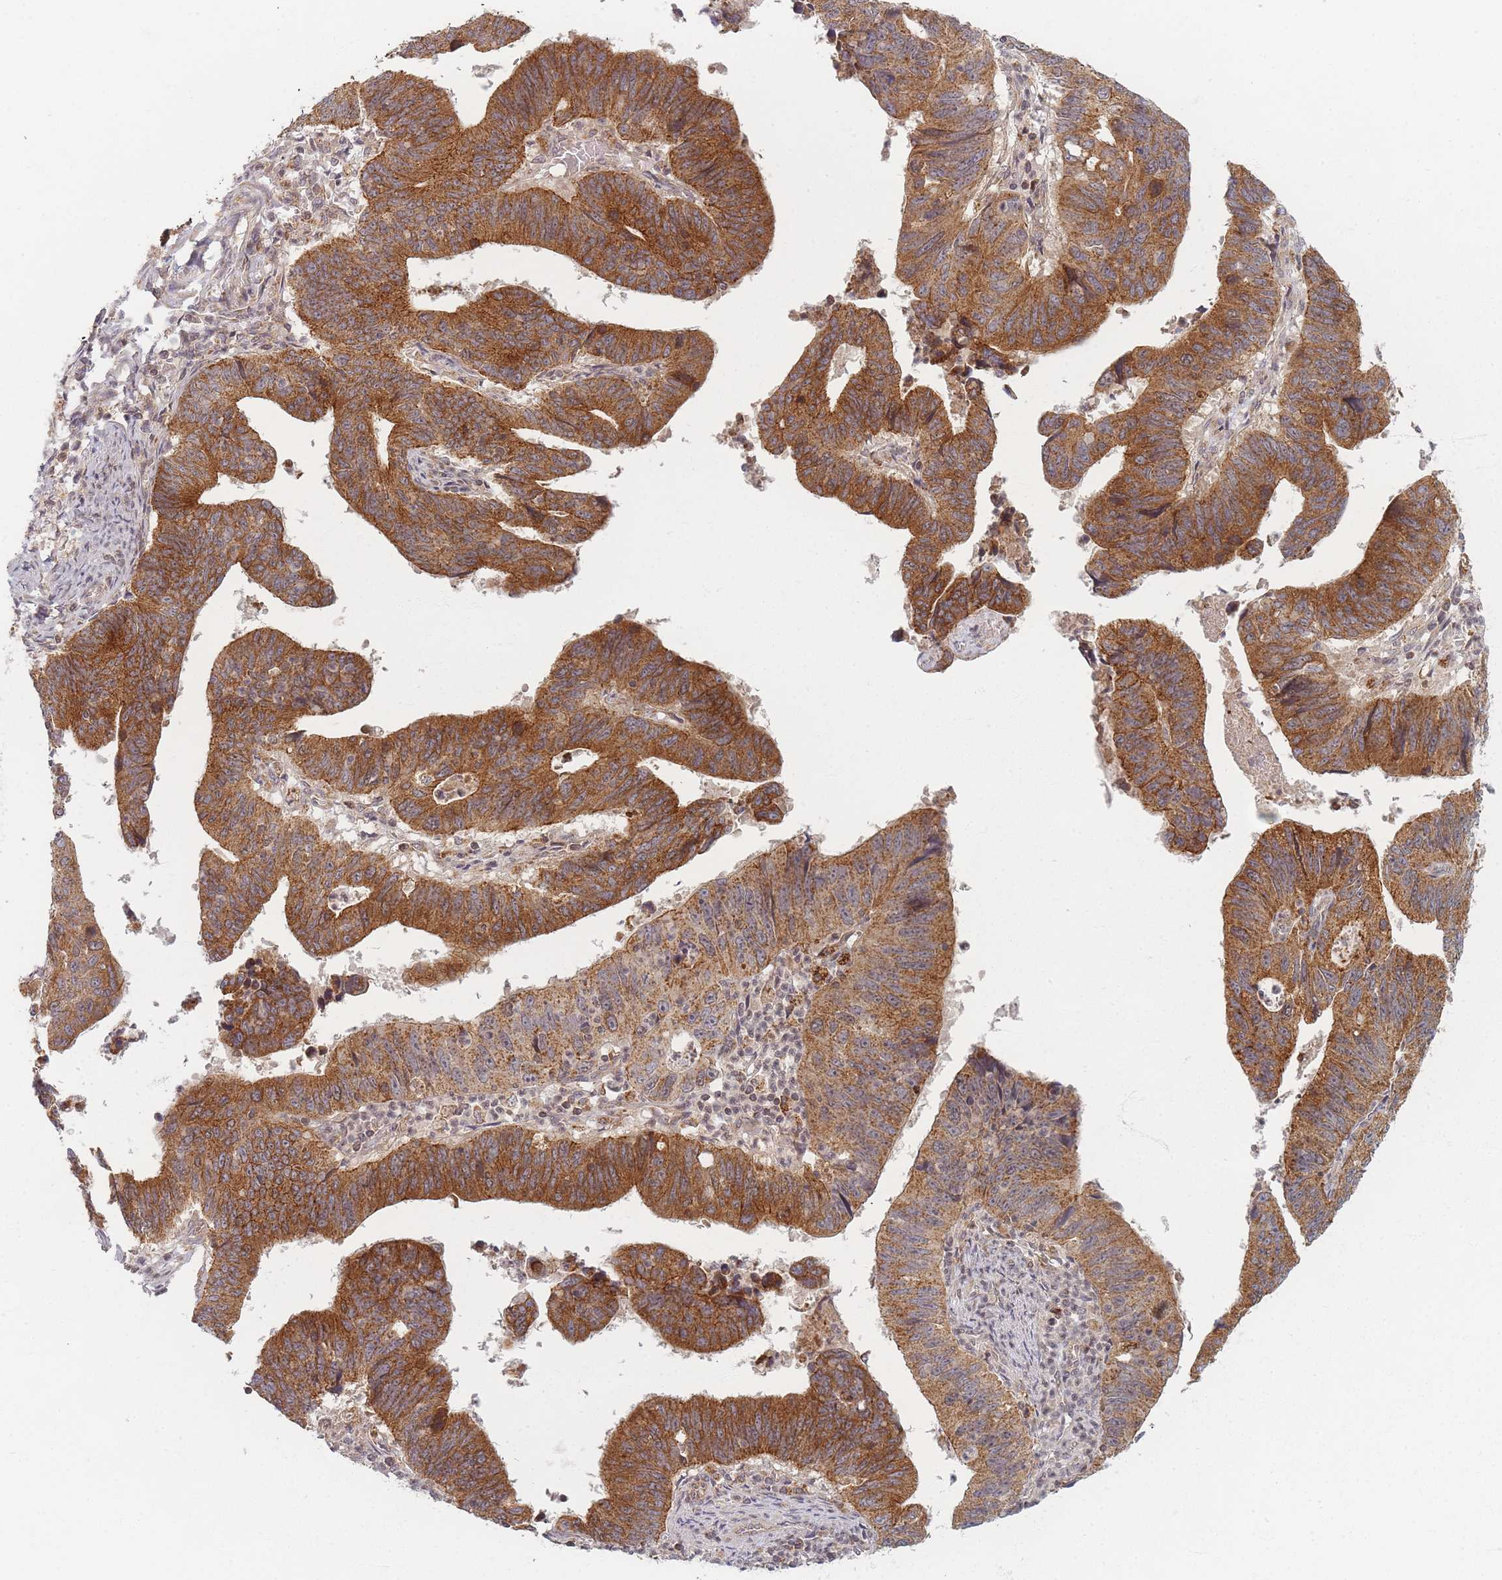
{"staining": {"intensity": "strong", "quantity": ">75%", "location": "cytoplasmic/membranous"}, "tissue": "stomach cancer", "cell_type": "Tumor cells", "image_type": "cancer", "snomed": [{"axis": "morphology", "description": "Adenocarcinoma, NOS"}, {"axis": "topography", "description": "Stomach"}], "caption": "A brown stain shows strong cytoplasmic/membranous positivity of a protein in human stomach cancer (adenocarcinoma) tumor cells. The staining was performed using DAB to visualize the protein expression in brown, while the nuclei were stained in blue with hematoxylin (Magnification: 20x).", "gene": "RADX", "patient": {"sex": "male", "age": 59}}